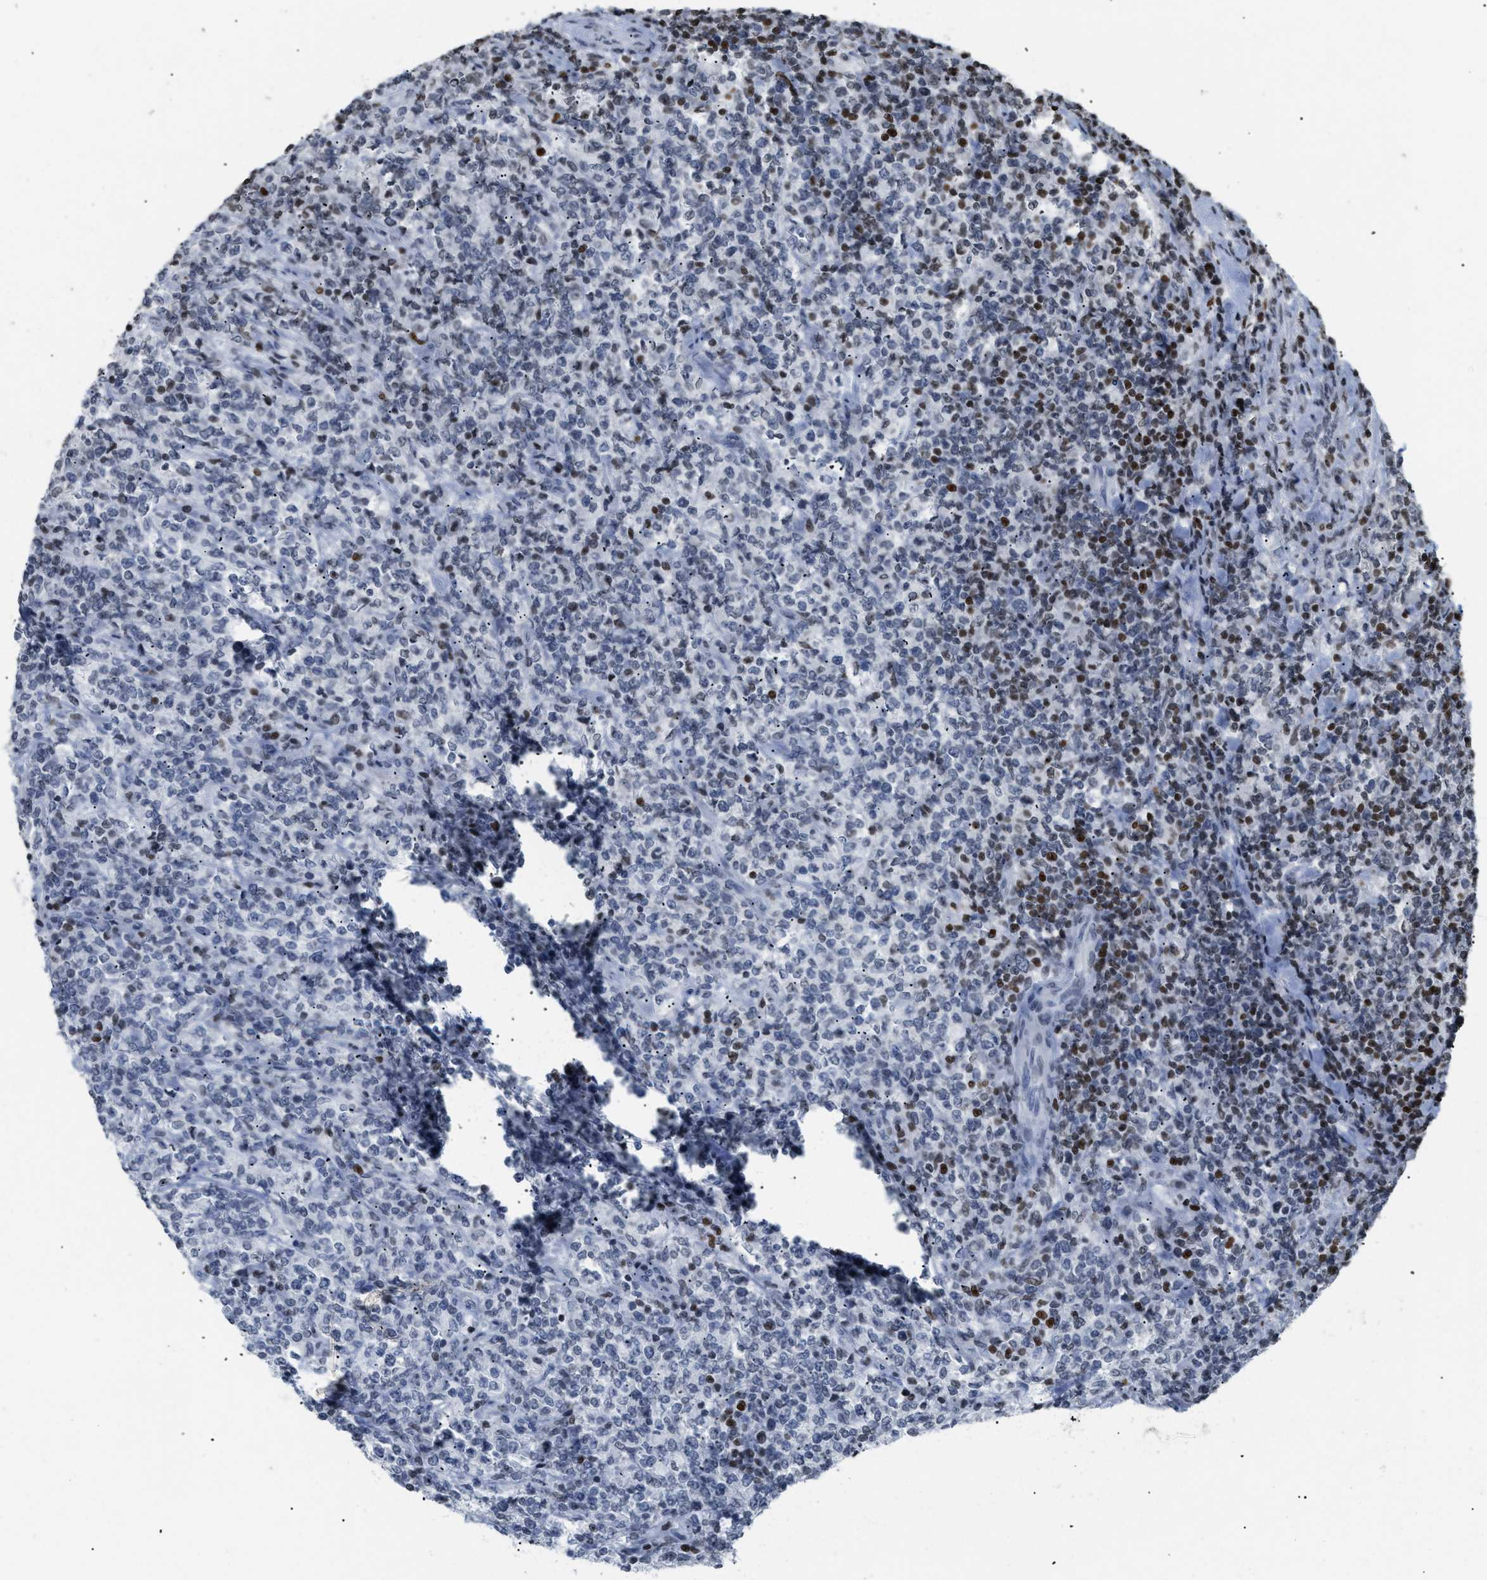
{"staining": {"intensity": "weak", "quantity": "<25%", "location": "nuclear"}, "tissue": "lymphoma", "cell_type": "Tumor cells", "image_type": "cancer", "snomed": [{"axis": "morphology", "description": "Malignant lymphoma, non-Hodgkin's type, High grade"}, {"axis": "topography", "description": "Soft tissue"}], "caption": "Malignant lymphoma, non-Hodgkin's type (high-grade) stained for a protein using IHC displays no expression tumor cells.", "gene": "HMGN2", "patient": {"sex": "male", "age": 18}}